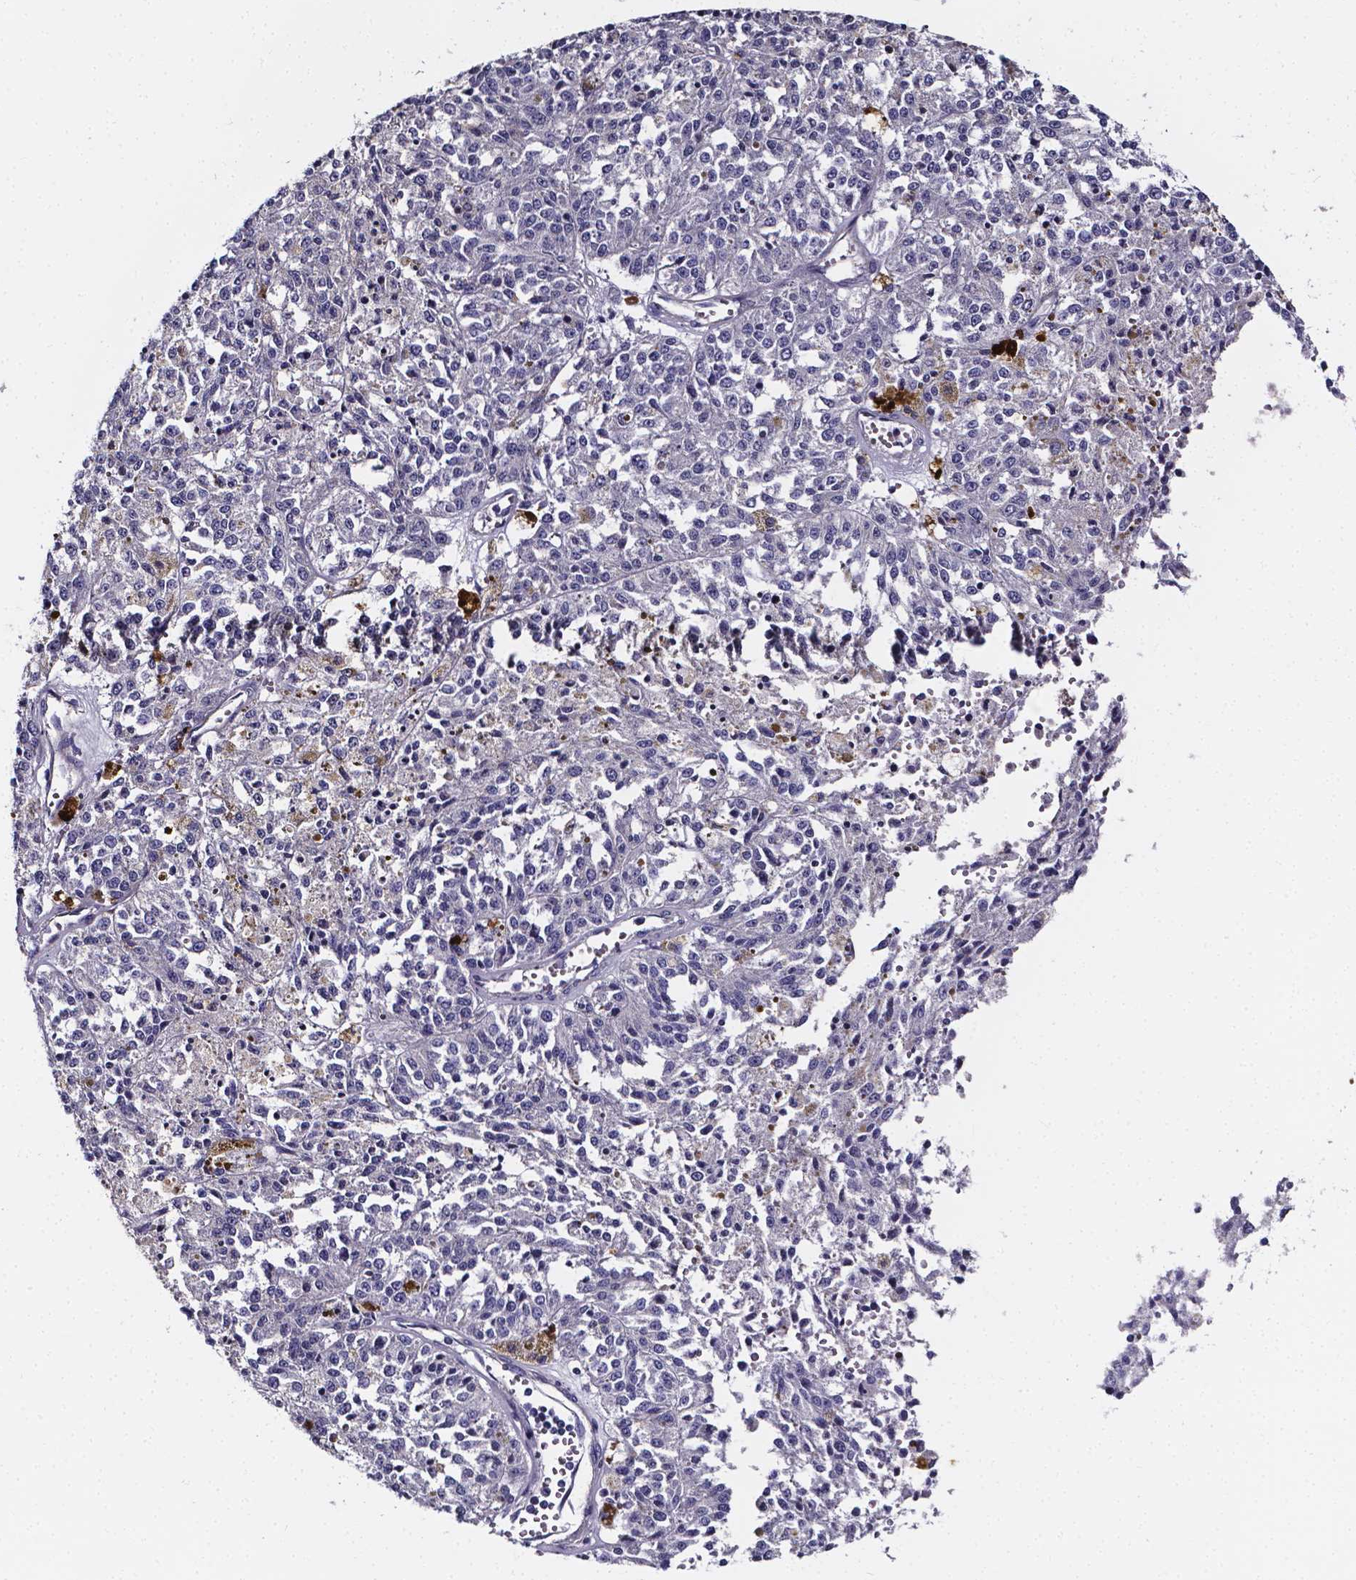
{"staining": {"intensity": "negative", "quantity": "none", "location": "none"}, "tissue": "melanoma", "cell_type": "Tumor cells", "image_type": "cancer", "snomed": [{"axis": "morphology", "description": "Malignant melanoma, Metastatic site"}, {"axis": "topography", "description": "Lymph node"}], "caption": "Protein analysis of malignant melanoma (metastatic site) displays no significant staining in tumor cells.", "gene": "CACNG8", "patient": {"sex": "female", "age": 64}}